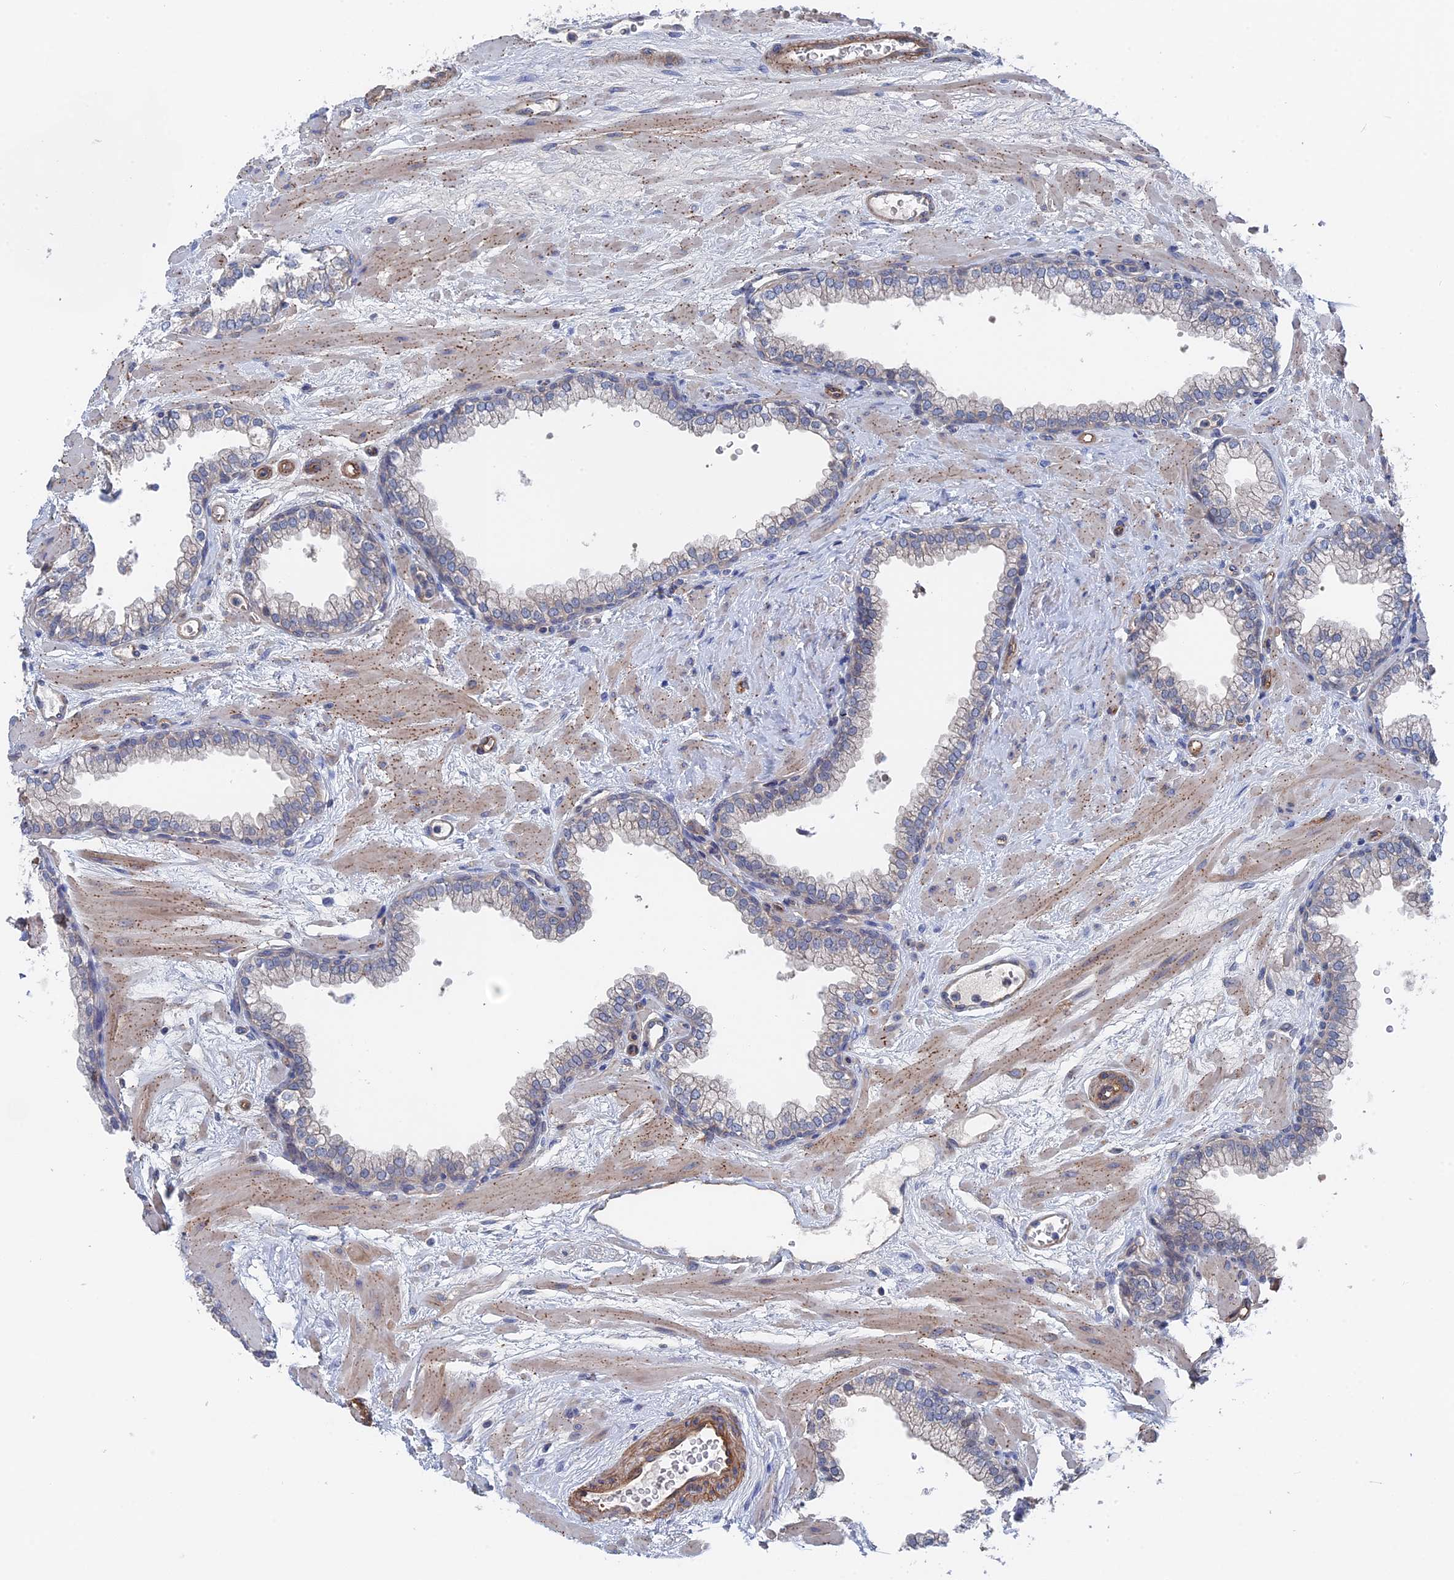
{"staining": {"intensity": "moderate", "quantity": "<25%", "location": "cytoplasmic/membranous"}, "tissue": "prostate", "cell_type": "Glandular cells", "image_type": "normal", "snomed": [{"axis": "morphology", "description": "Normal tissue, NOS"}, {"axis": "morphology", "description": "Urothelial carcinoma, Low grade"}, {"axis": "topography", "description": "Urinary bladder"}, {"axis": "topography", "description": "Prostate"}], "caption": "An immunohistochemistry micrograph of unremarkable tissue is shown. Protein staining in brown shows moderate cytoplasmic/membranous positivity in prostate within glandular cells. Immunohistochemistry (ihc) stains the protein in brown and the nuclei are stained blue.", "gene": "MTHFSD", "patient": {"sex": "male", "age": 60}}